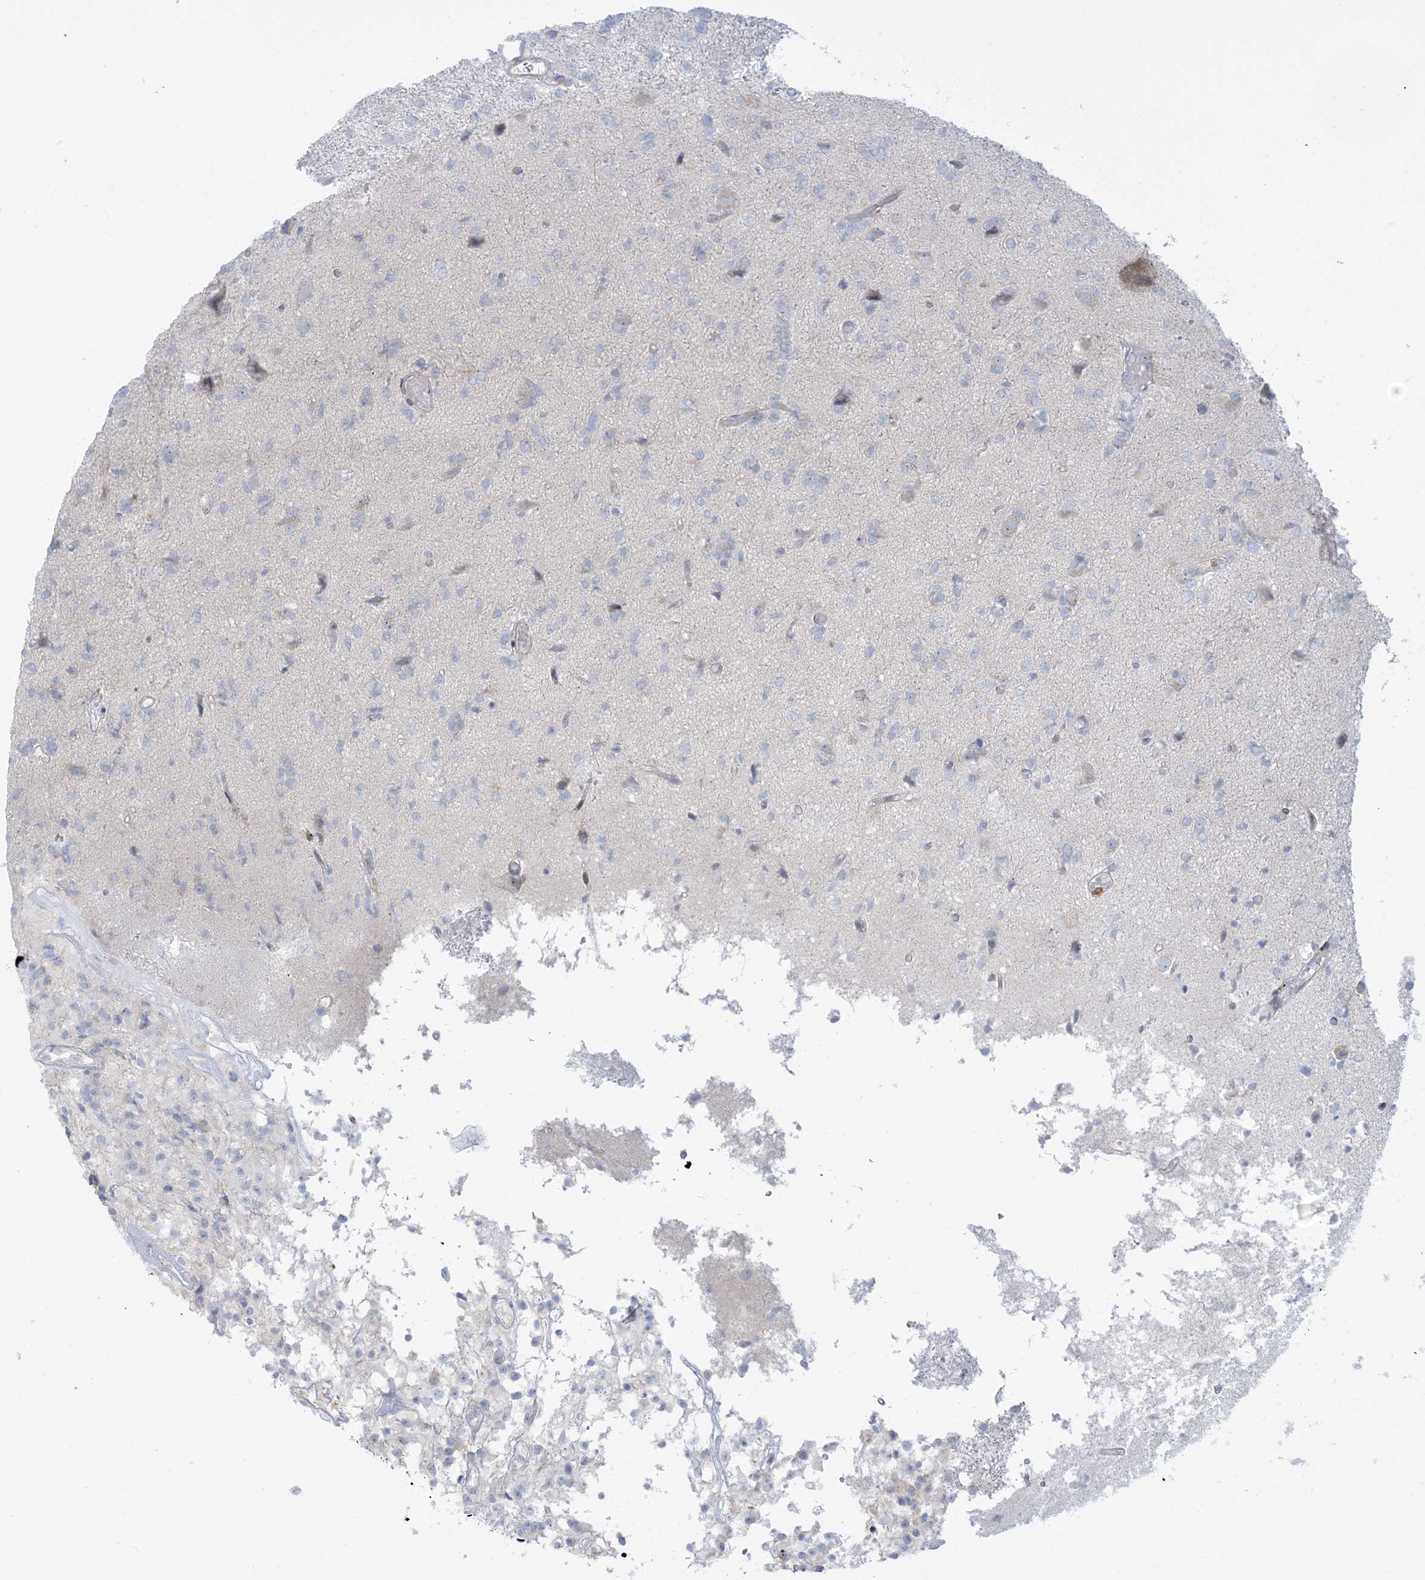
{"staining": {"intensity": "negative", "quantity": "none", "location": "none"}, "tissue": "glioma", "cell_type": "Tumor cells", "image_type": "cancer", "snomed": [{"axis": "morphology", "description": "Glioma, malignant, High grade"}, {"axis": "topography", "description": "Brain"}], "caption": "Human glioma stained for a protein using immunohistochemistry displays no staining in tumor cells.", "gene": "AFTPH", "patient": {"sex": "female", "age": 59}}